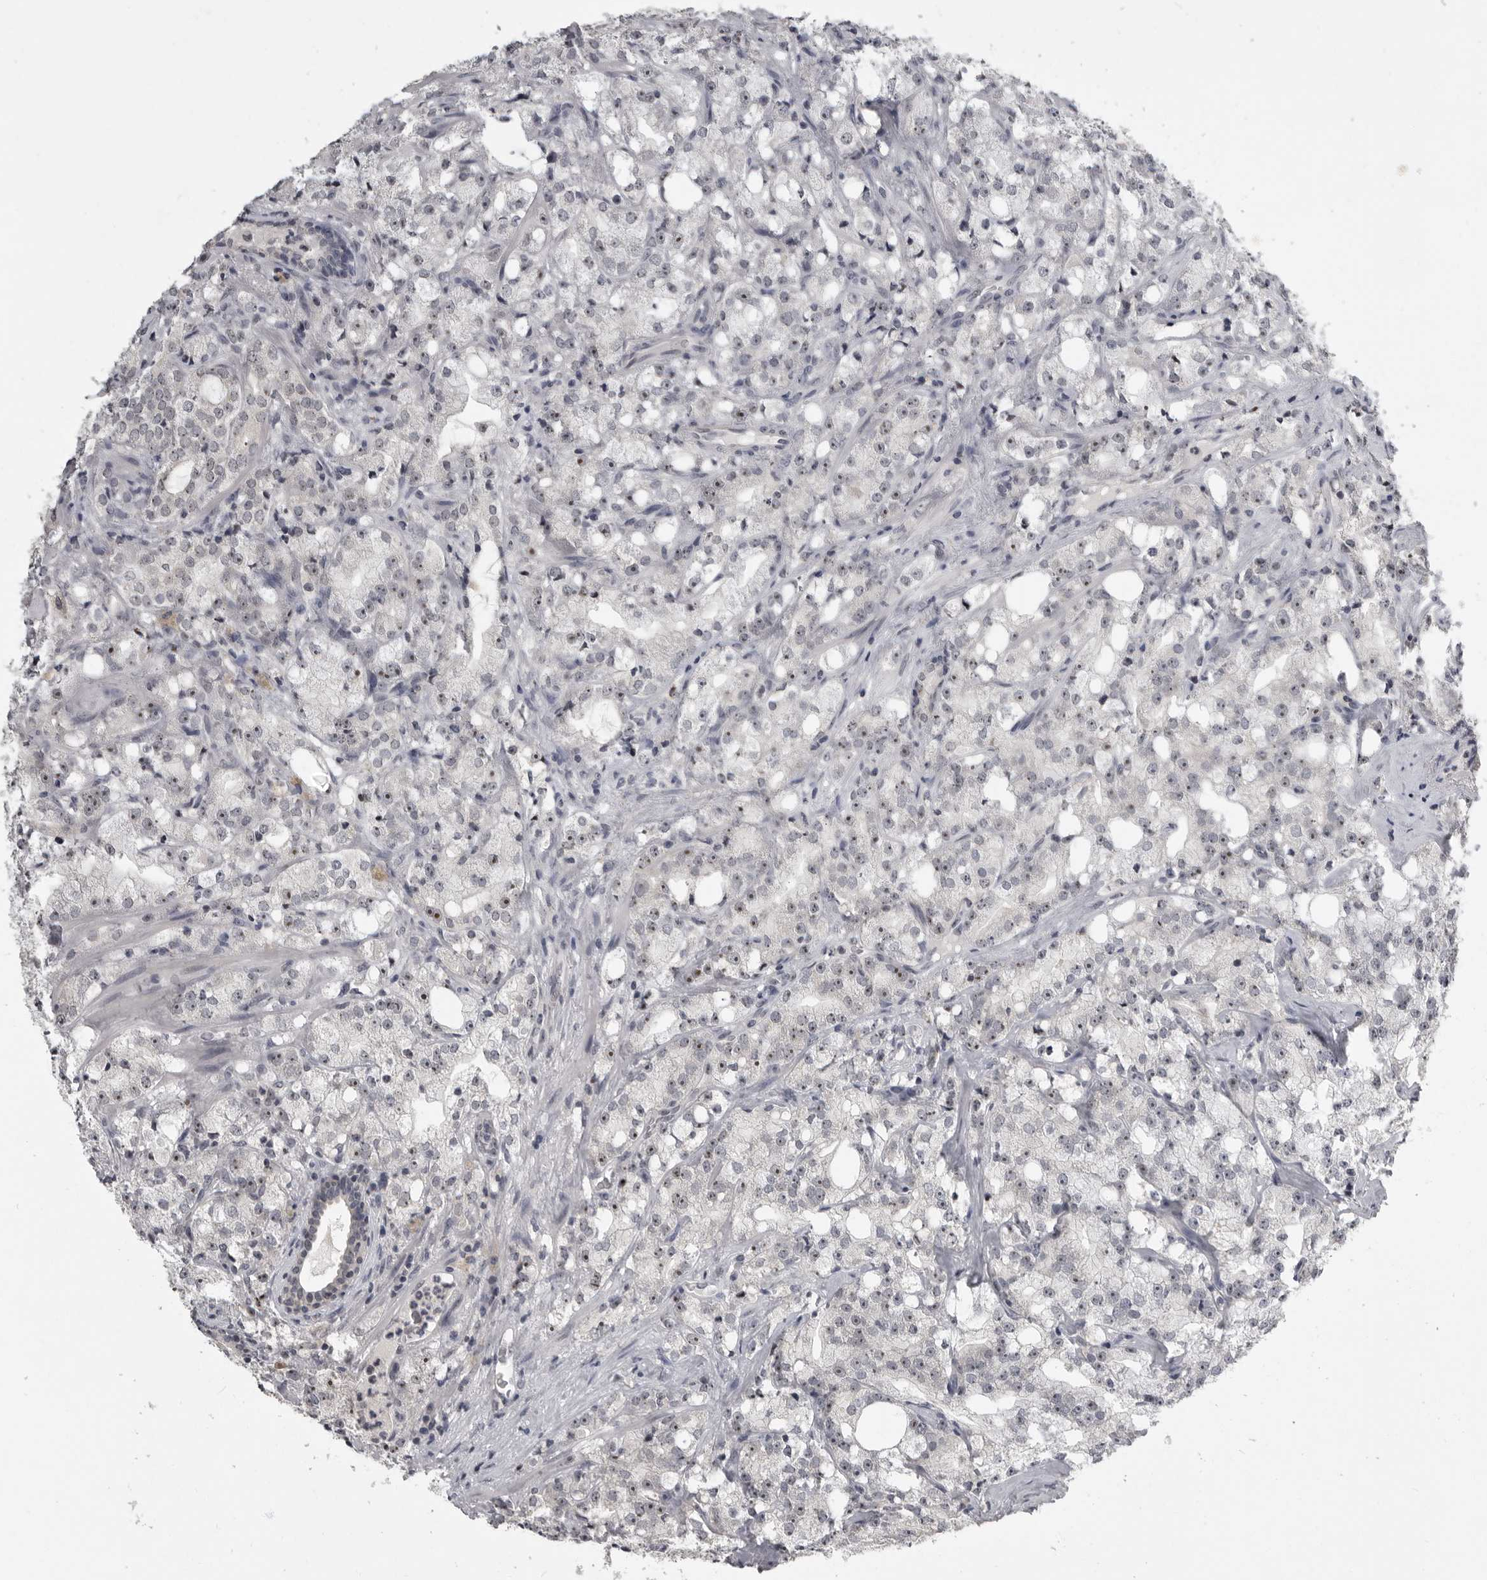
{"staining": {"intensity": "weak", "quantity": "<25%", "location": "nuclear"}, "tissue": "prostate cancer", "cell_type": "Tumor cells", "image_type": "cancer", "snomed": [{"axis": "morphology", "description": "Adenocarcinoma, High grade"}, {"axis": "topography", "description": "Prostate"}], "caption": "A histopathology image of prostate cancer stained for a protein shows no brown staining in tumor cells.", "gene": "MRTO4", "patient": {"sex": "male", "age": 64}}